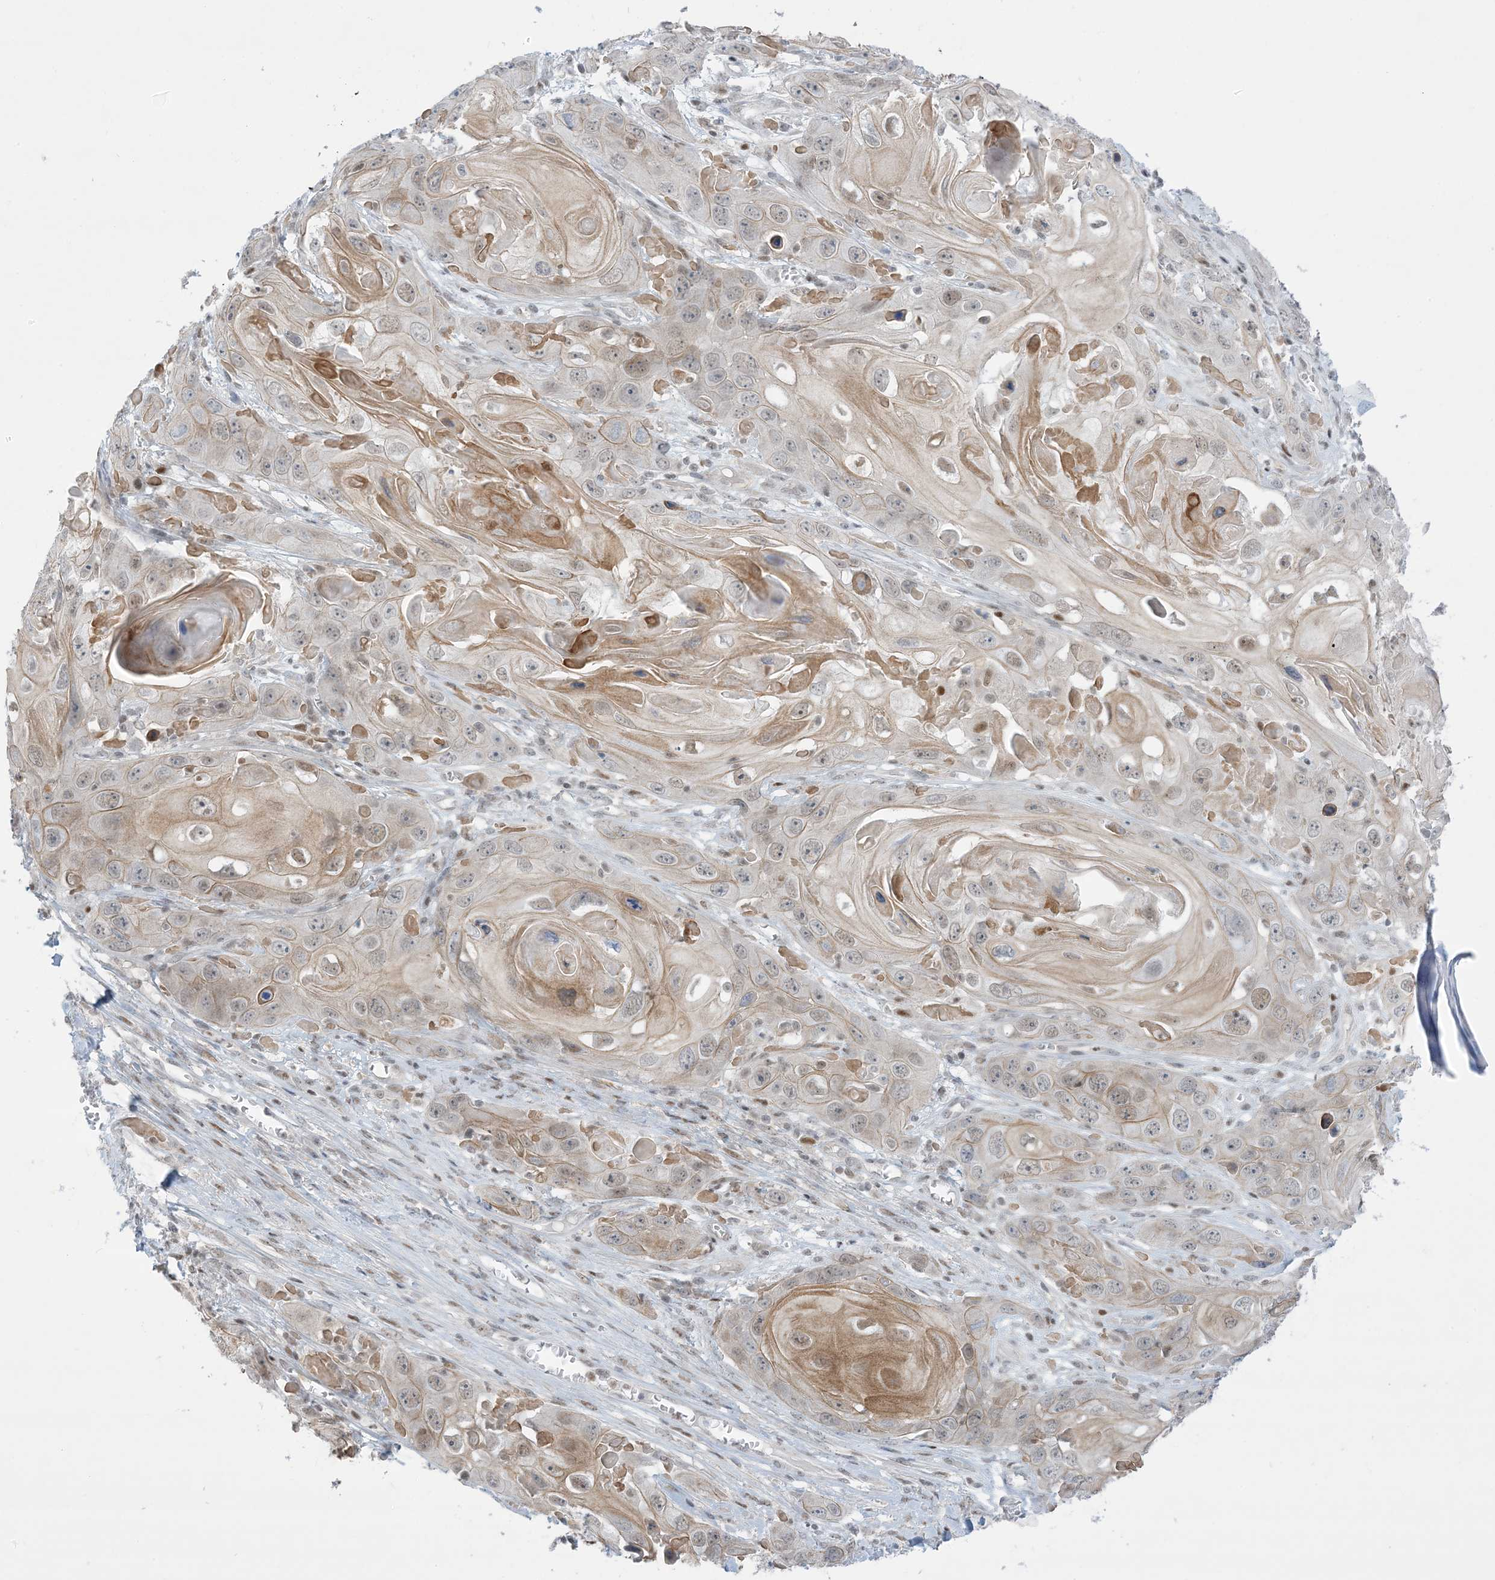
{"staining": {"intensity": "moderate", "quantity": "<25%", "location": "cytoplasmic/membranous"}, "tissue": "skin cancer", "cell_type": "Tumor cells", "image_type": "cancer", "snomed": [{"axis": "morphology", "description": "Squamous cell carcinoma, NOS"}, {"axis": "topography", "description": "Skin"}], "caption": "Skin cancer stained with DAB immunohistochemistry (IHC) reveals low levels of moderate cytoplasmic/membranous expression in about <25% of tumor cells. (DAB IHC with brightfield microscopy, high magnification).", "gene": "TFPT", "patient": {"sex": "male", "age": 55}}